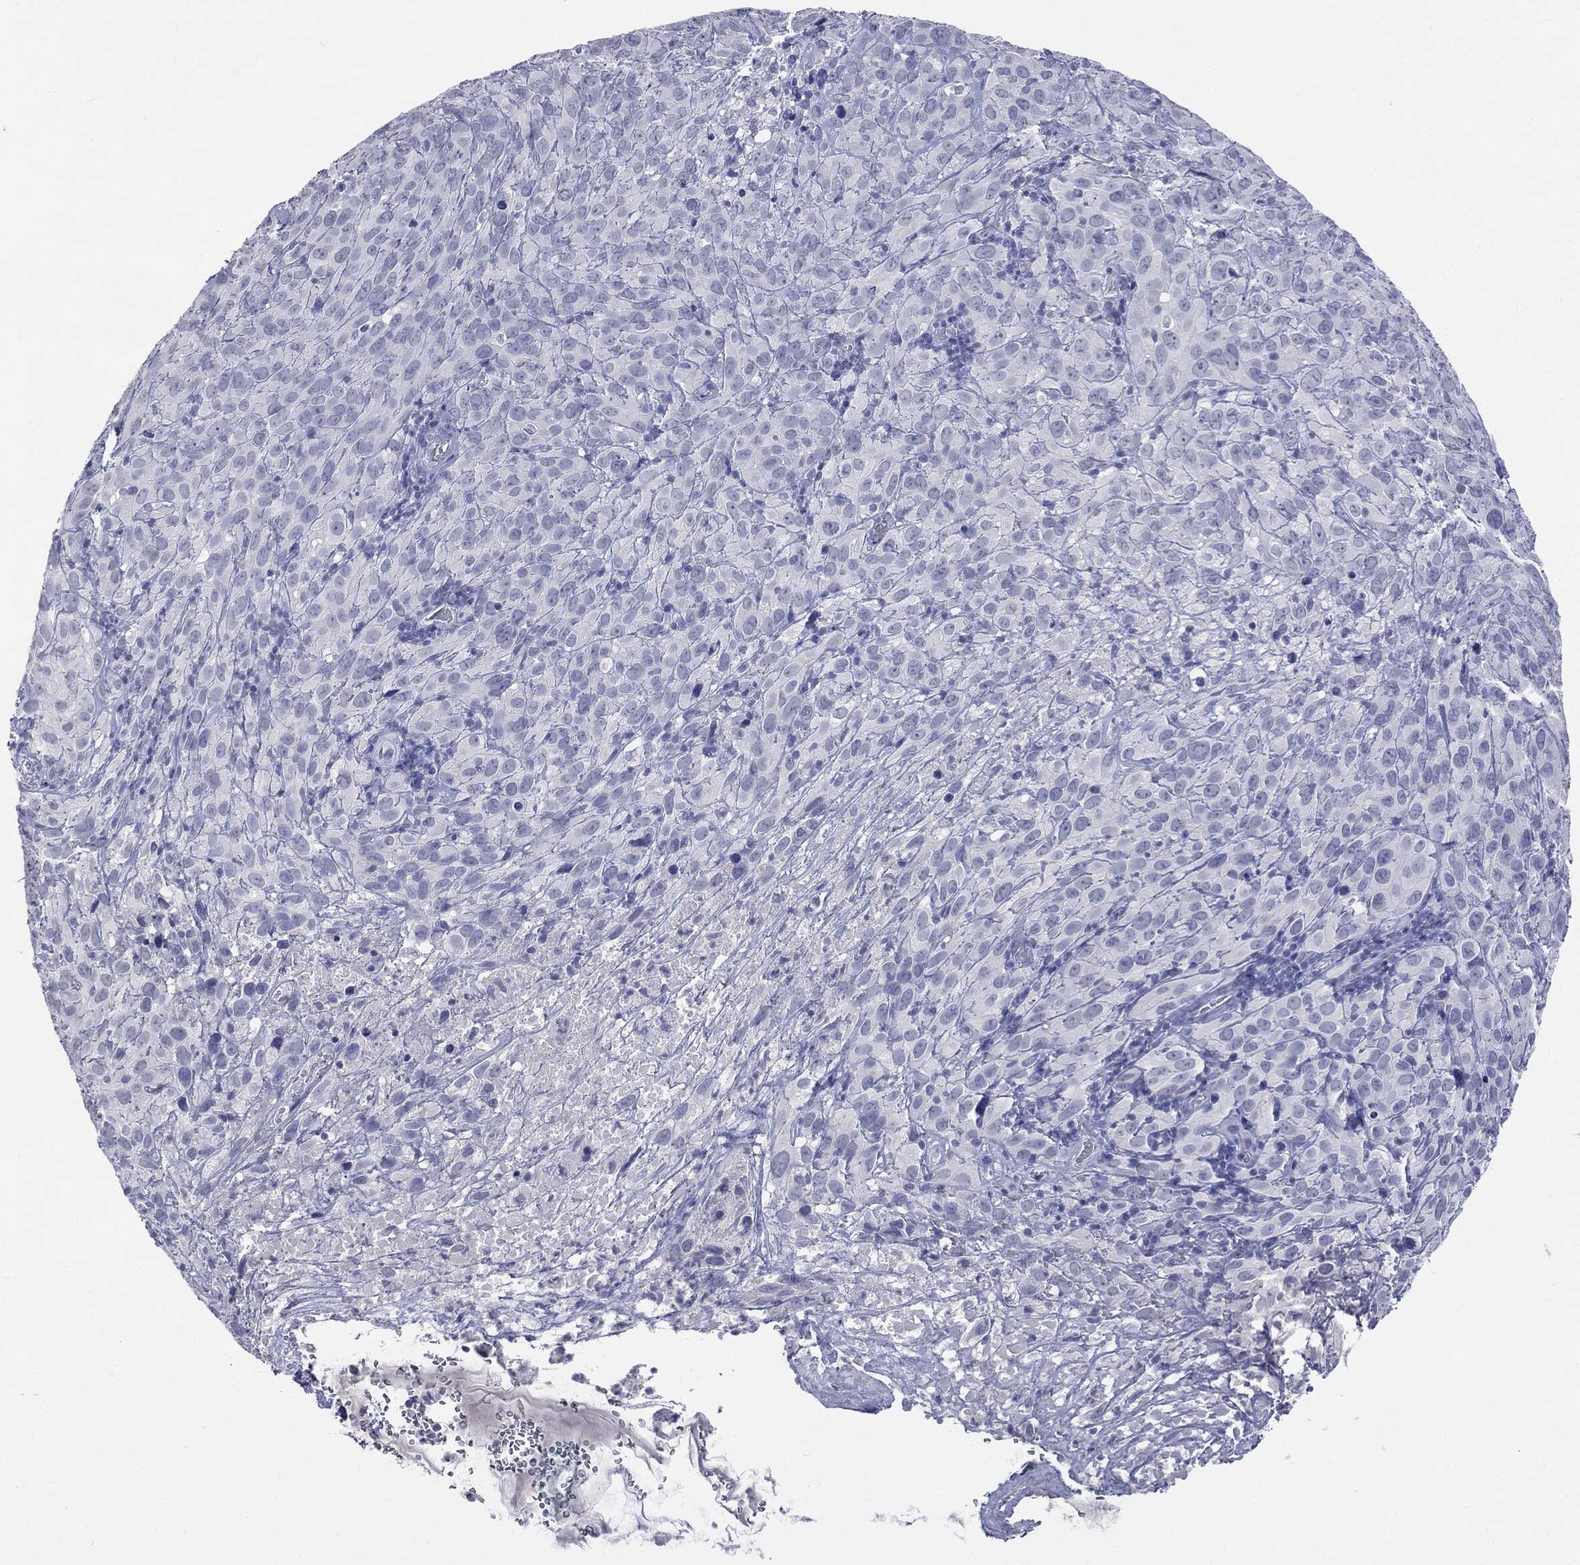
{"staining": {"intensity": "negative", "quantity": "none", "location": "none"}, "tissue": "cervical cancer", "cell_type": "Tumor cells", "image_type": "cancer", "snomed": [{"axis": "morphology", "description": "Squamous cell carcinoma, NOS"}, {"axis": "topography", "description": "Cervix"}], "caption": "The image displays no significant positivity in tumor cells of cervical cancer.", "gene": "TSHB", "patient": {"sex": "female", "age": 51}}